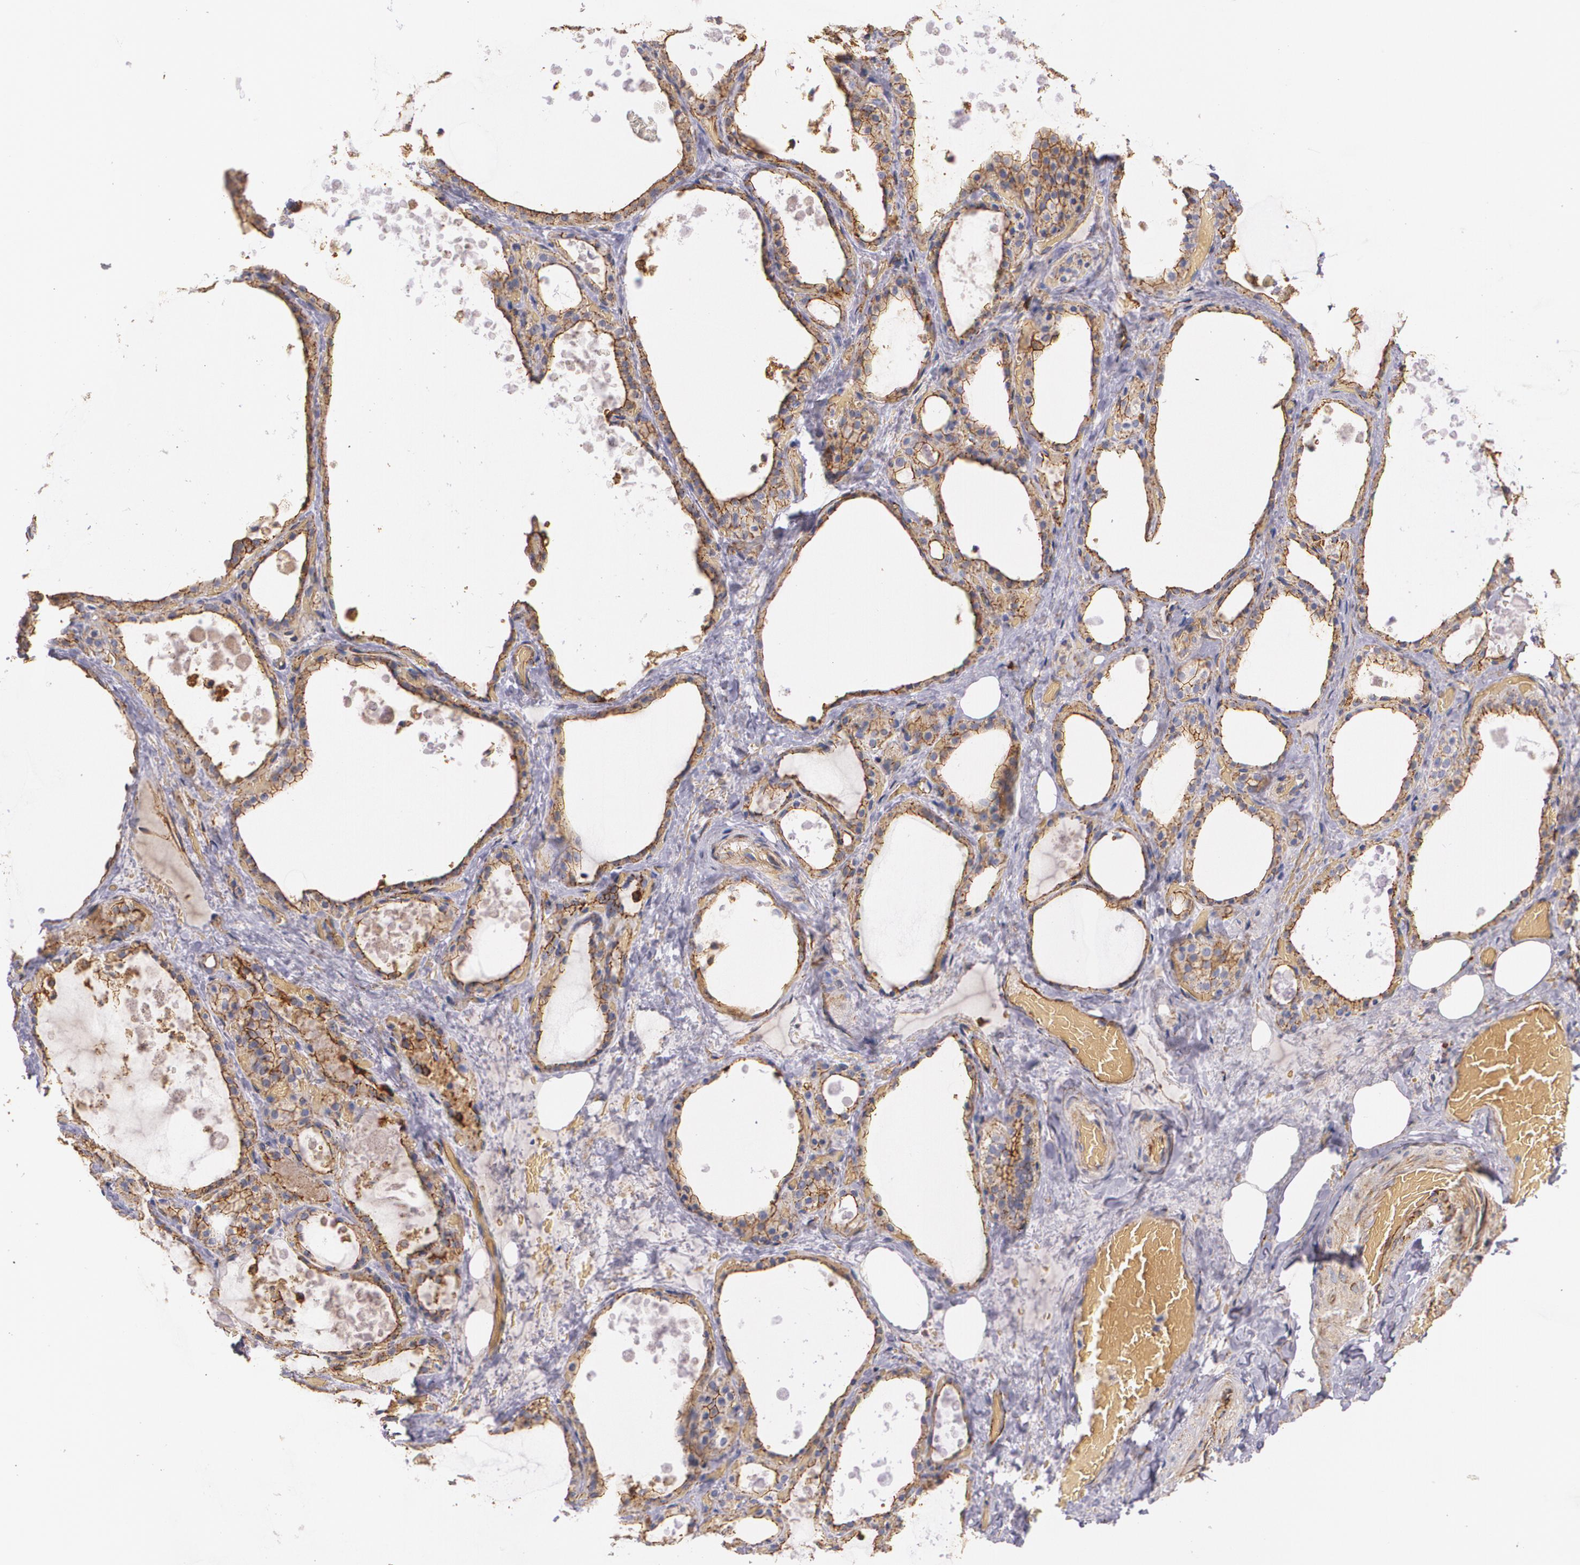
{"staining": {"intensity": "moderate", "quantity": ">75%", "location": "cytoplasmic/membranous"}, "tissue": "thyroid gland", "cell_type": "Glandular cells", "image_type": "normal", "snomed": [{"axis": "morphology", "description": "Normal tissue, NOS"}, {"axis": "topography", "description": "Thyroid gland"}], "caption": "Protein staining of normal thyroid gland shows moderate cytoplasmic/membranous positivity in approximately >75% of glandular cells. (DAB IHC, brown staining for protein, blue staining for nuclei).", "gene": "TJP1", "patient": {"sex": "male", "age": 61}}